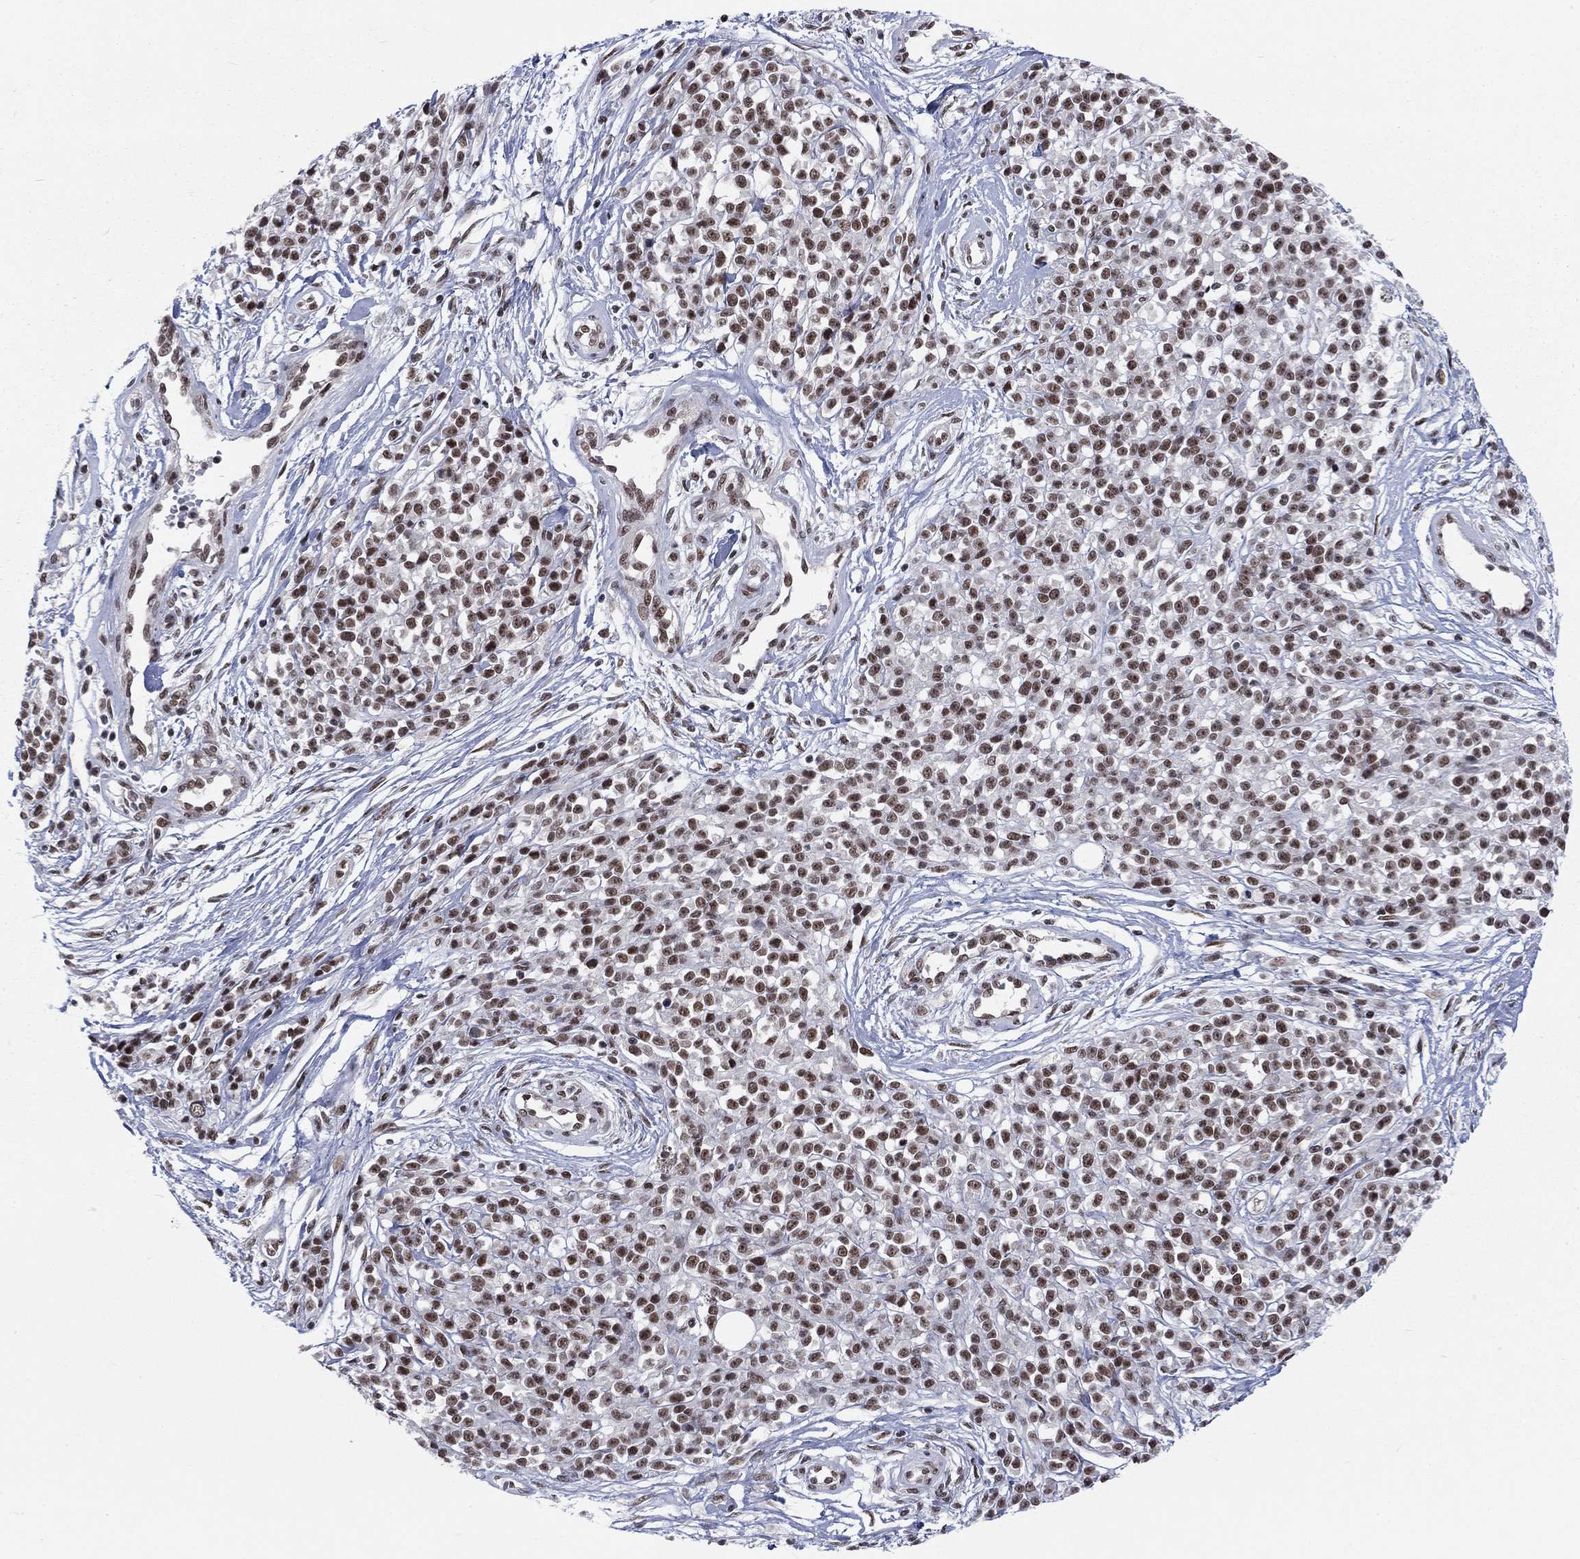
{"staining": {"intensity": "moderate", "quantity": ">75%", "location": "nuclear"}, "tissue": "melanoma", "cell_type": "Tumor cells", "image_type": "cancer", "snomed": [{"axis": "morphology", "description": "Malignant melanoma, NOS"}, {"axis": "topography", "description": "Skin"}, {"axis": "topography", "description": "Skin of trunk"}], "caption": "This is a photomicrograph of immunohistochemistry staining of malignant melanoma, which shows moderate positivity in the nuclear of tumor cells.", "gene": "FYTTD1", "patient": {"sex": "male", "age": 74}}